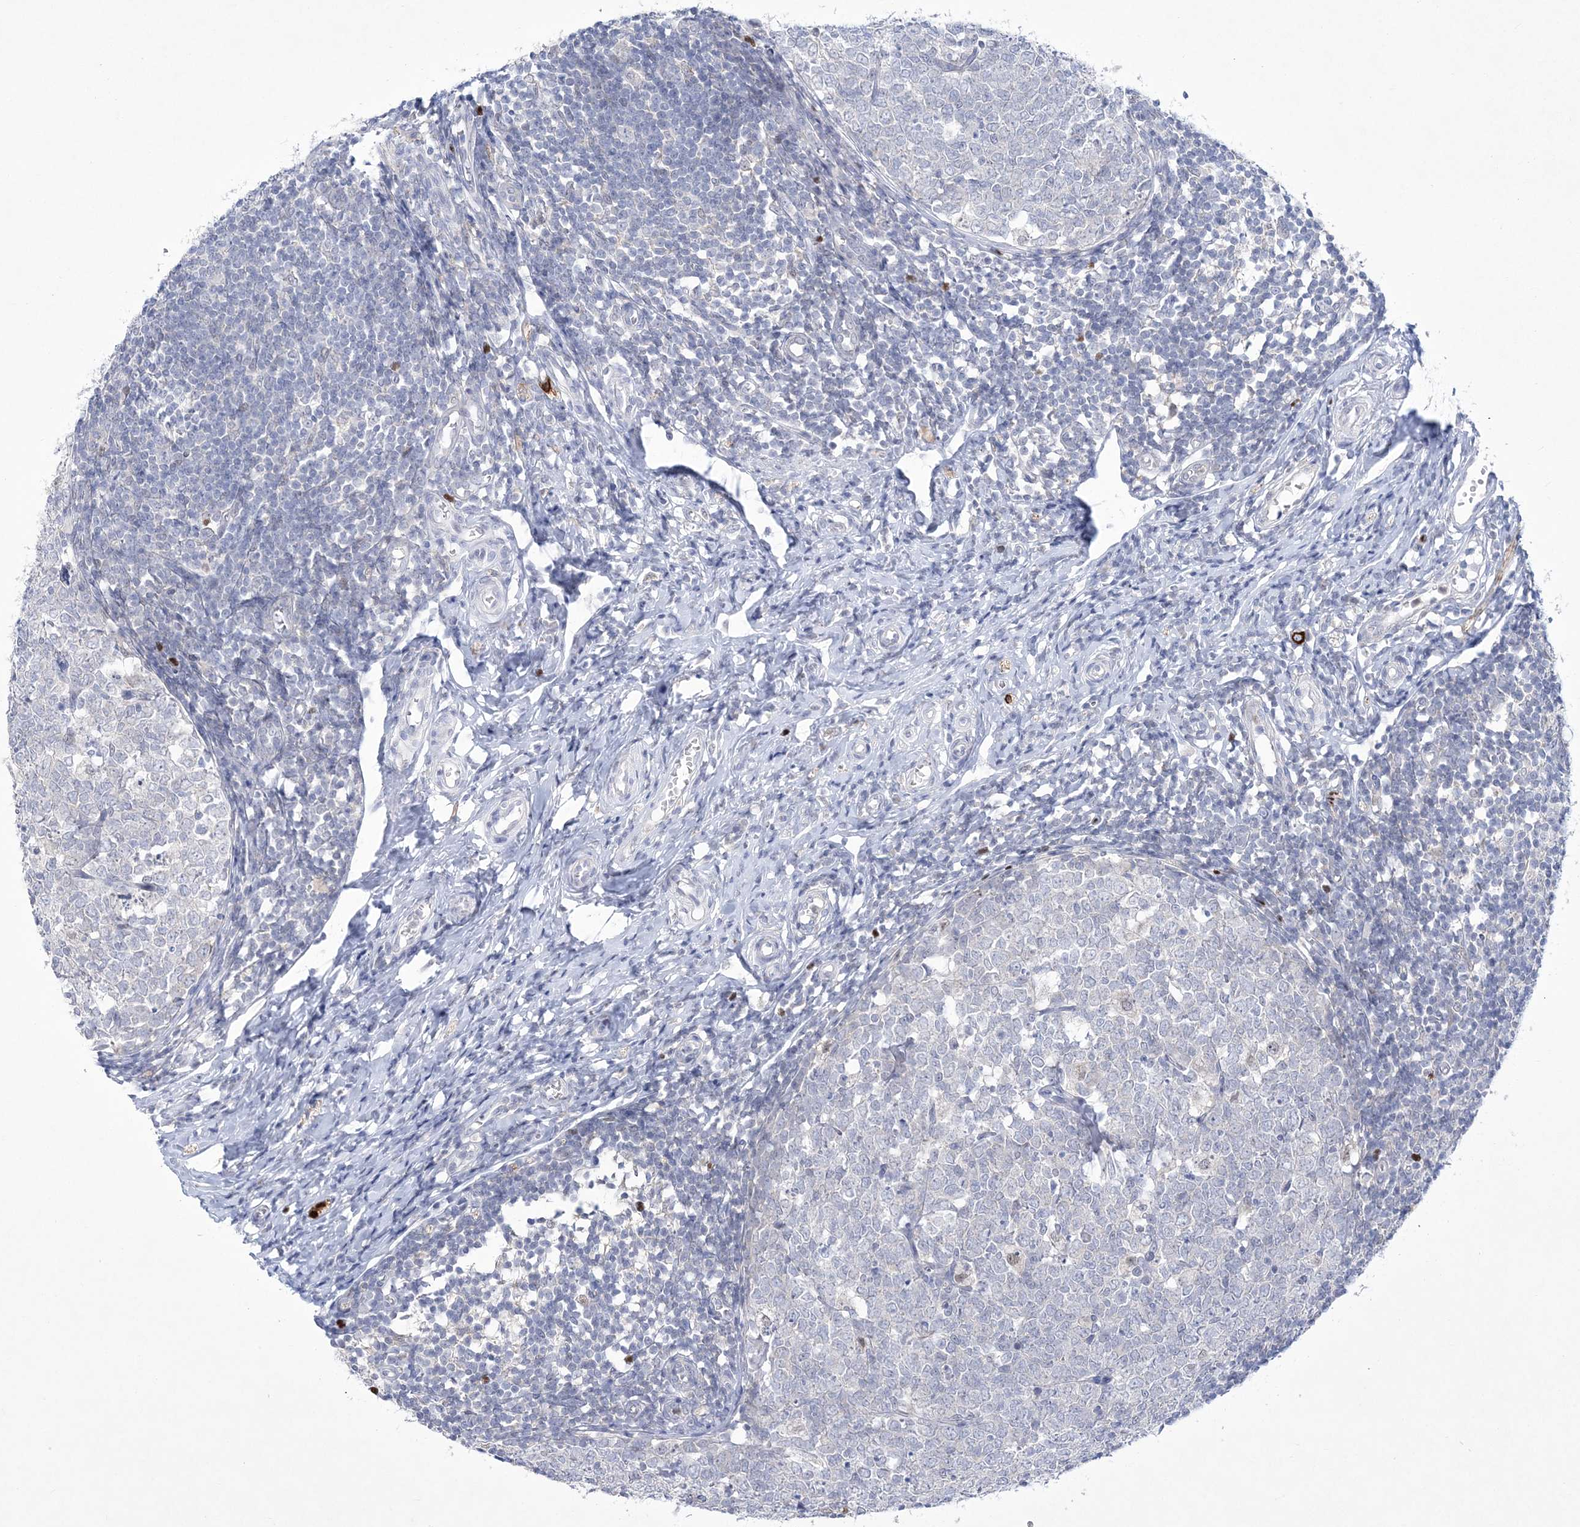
{"staining": {"intensity": "negative", "quantity": "none", "location": "none"}, "tissue": "appendix", "cell_type": "Glandular cells", "image_type": "normal", "snomed": [{"axis": "morphology", "description": "Normal tissue, NOS"}, {"axis": "topography", "description": "Appendix"}], "caption": "DAB (3,3'-diaminobenzidine) immunohistochemical staining of normal human appendix demonstrates no significant staining in glandular cells.", "gene": "WDR27", "patient": {"sex": "male", "age": 14}}